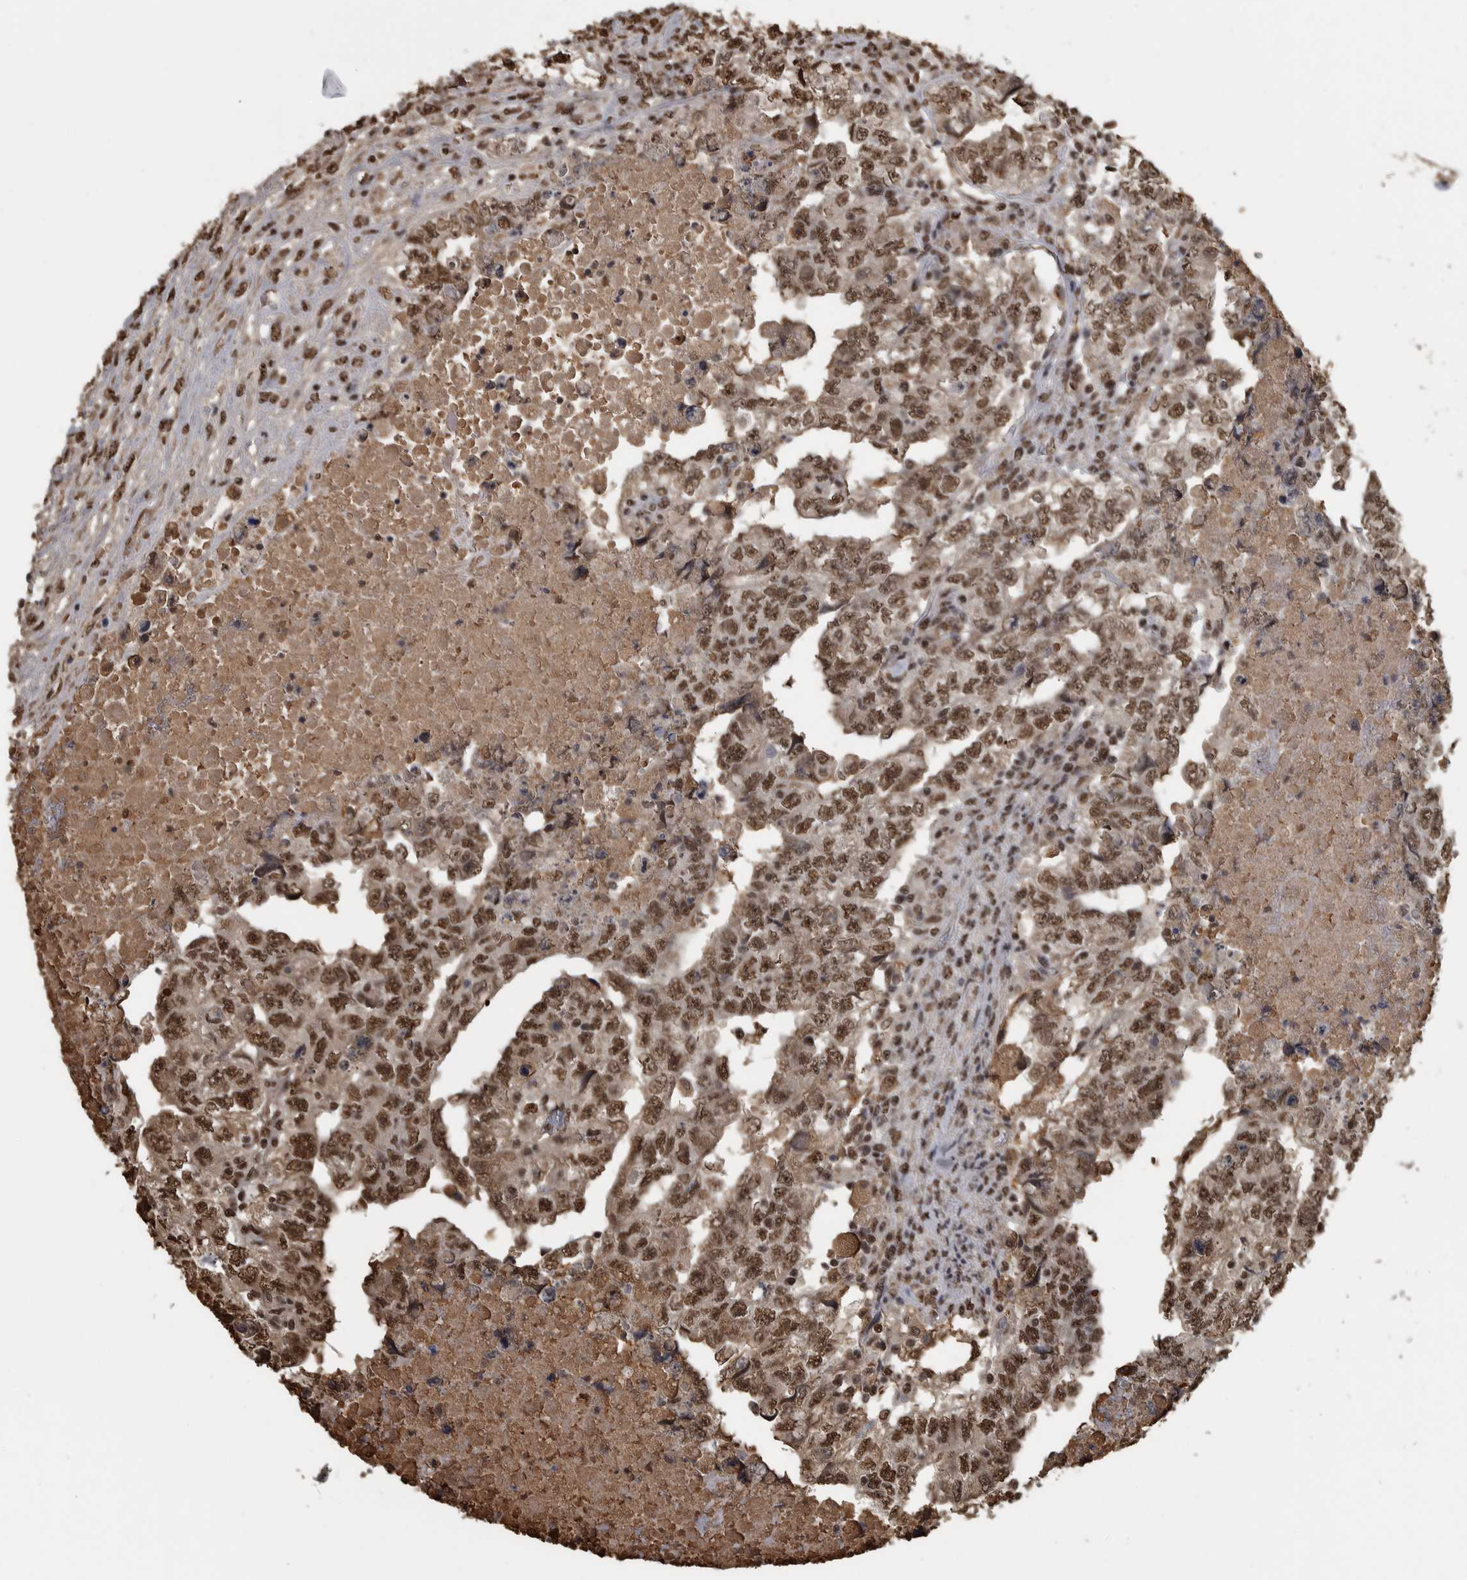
{"staining": {"intensity": "strong", "quantity": ">75%", "location": "nuclear"}, "tissue": "testis cancer", "cell_type": "Tumor cells", "image_type": "cancer", "snomed": [{"axis": "morphology", "description": "Carcinoma, Embryonal, NOS"}, {"axis": "topography", "description": "Testis"}], "caption": "Strong nuclear positivity for a protein is identified in about >75% of tumor cells of testis cancer (embryonal carcinoma) using immunohistochemistry.", "gene": "TGS1", "patient": {"sex": "male", "age": 36}}